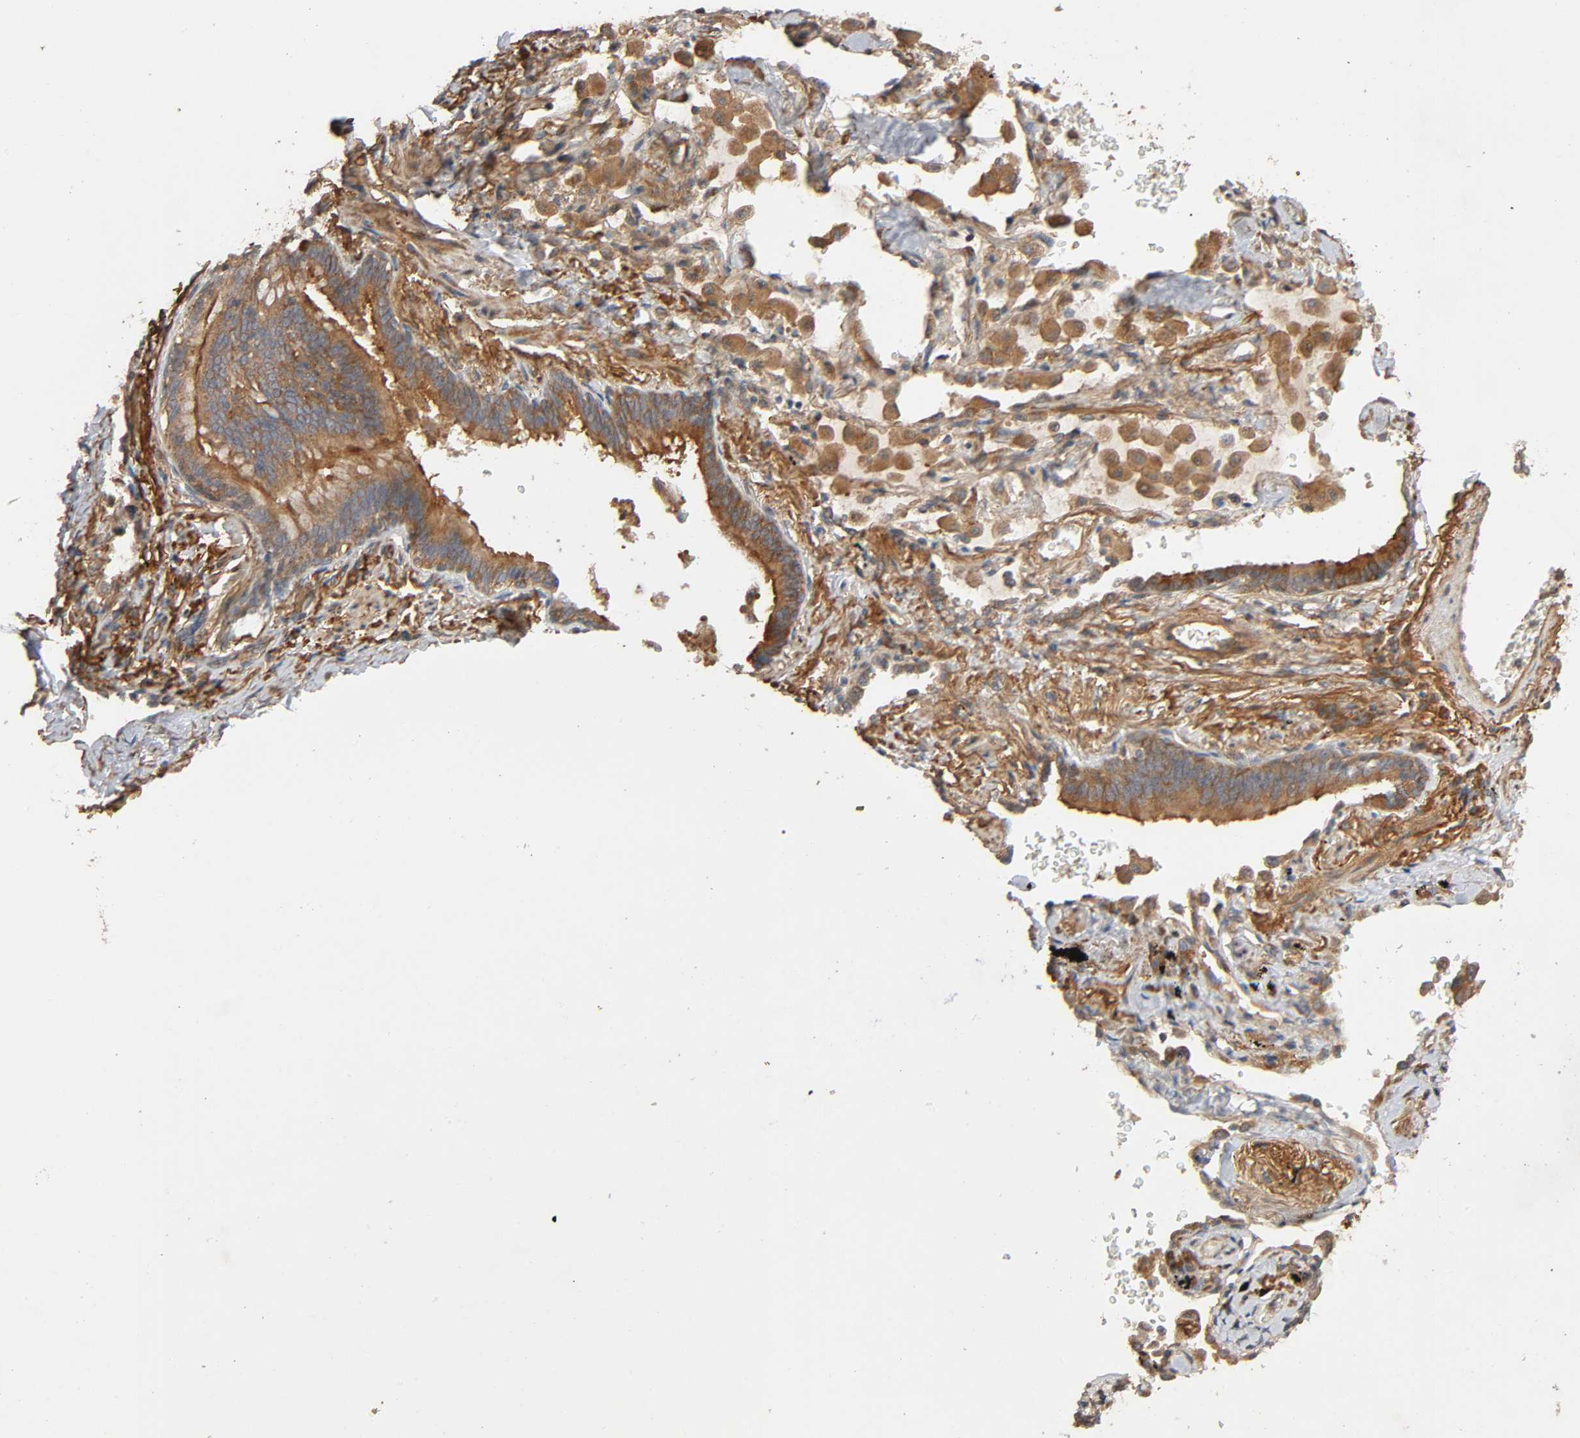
{"staining": {"intensity": "moderate", "quantity": ">75%", "location": "cytoplasmic/membranous"}, "tissue": "lung cancer", "cell_type": "Tumor cells", "image_type": "cancer", "snomed": [{"axis": "morphology", "description": "Adenocarcinoma, NOS"}, {"axis": "topography", "description": "Lung"}], "caption": "Immunohistochemical staining of human lung cancer (adenocarcinoma) shows medium levels of moderate cytoplasmic/membranous protein staining in approximately >75% of tumor cells.", "gene": "SGSM1", "patient": {"sex": "female", "age": 64}}